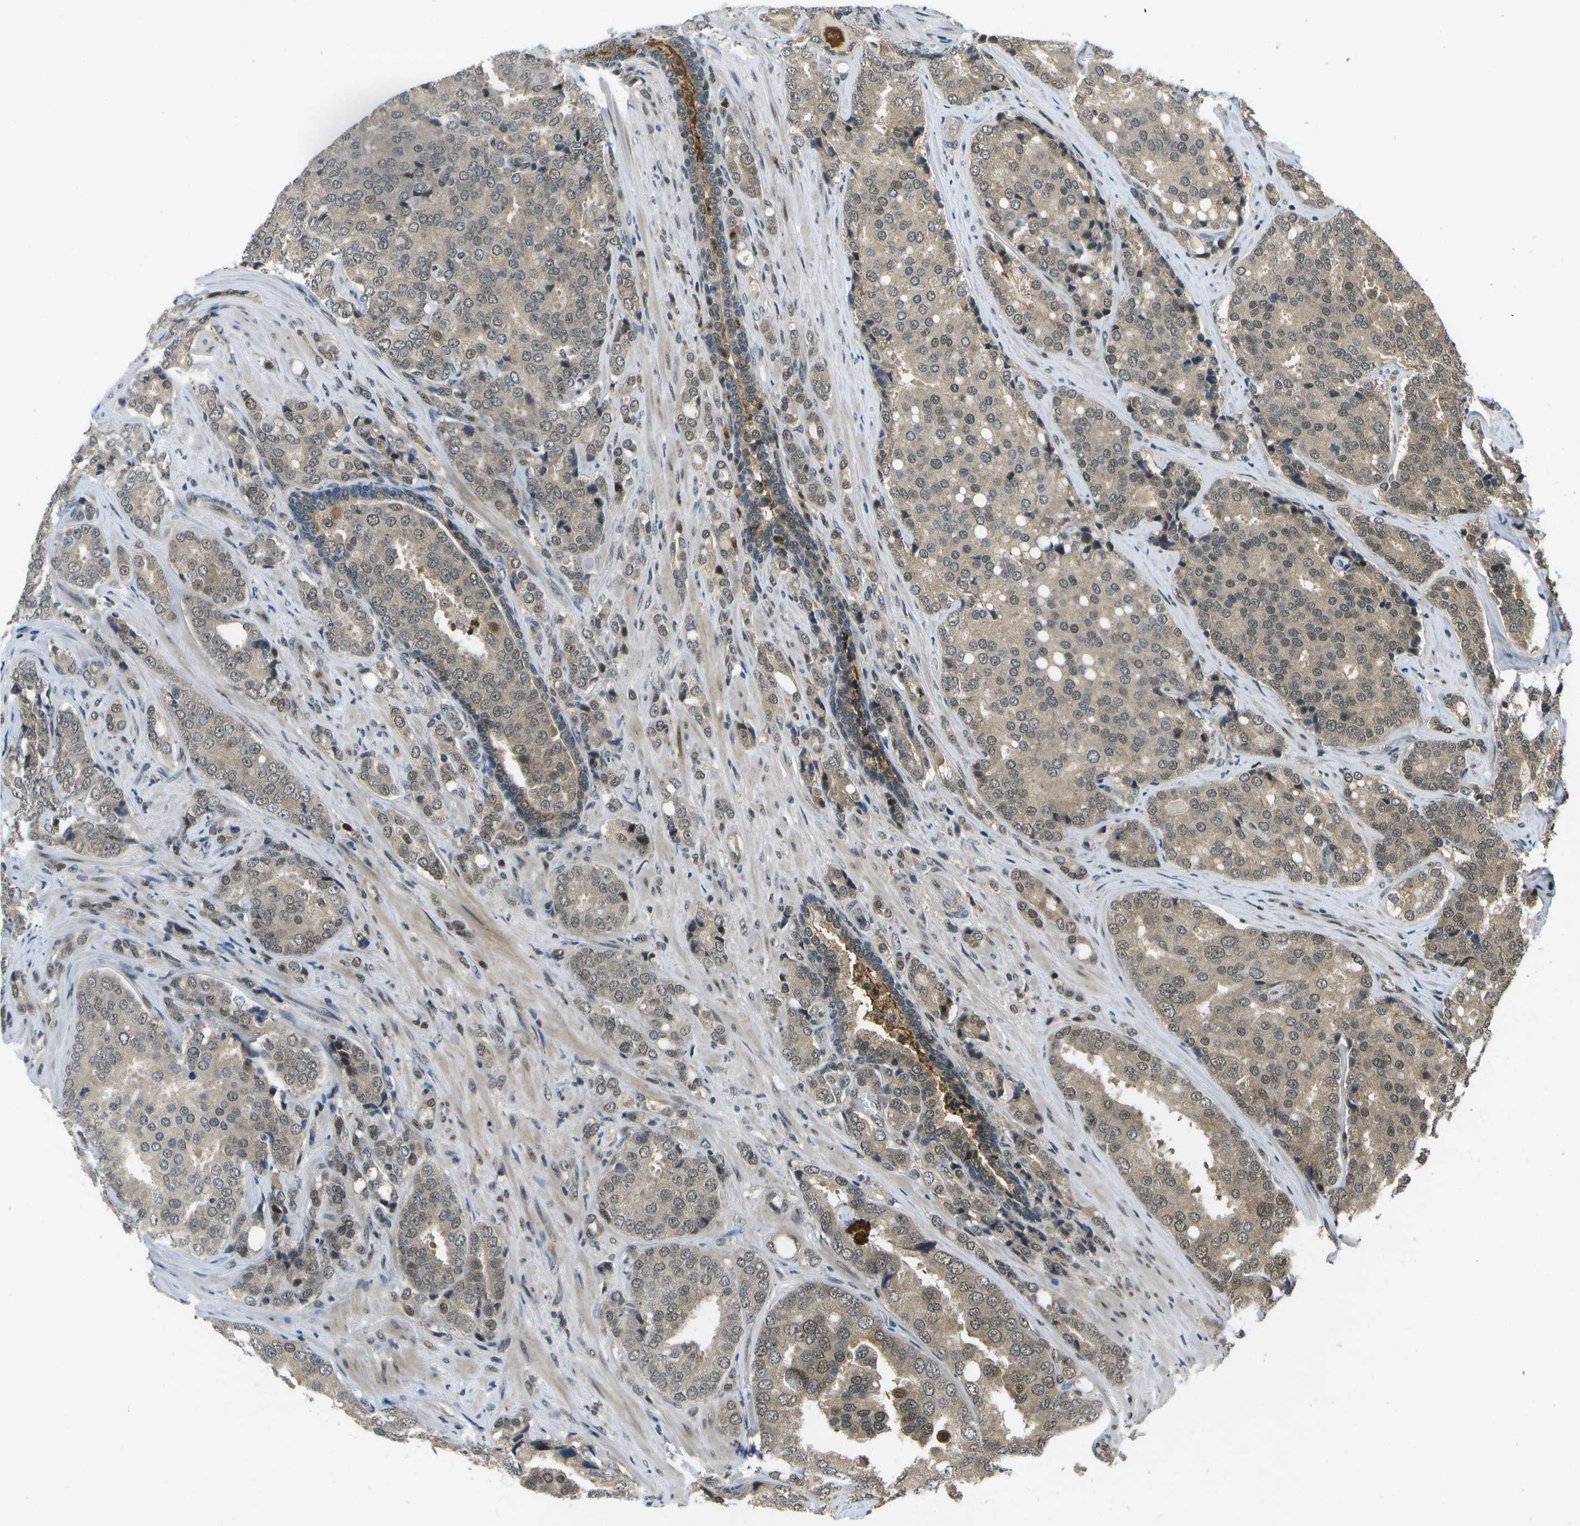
{"staining": {"intensity": "weak", "quantity": ">75%", "location": "cytoplasmic/membranous,nuclear"}, "tissue": "prostate cancer", "cell_type": "Tumor cells", "image_type": "cancer", "snomed": [{"axis": "morphology", "description": "Adenocarcinoma, High grade"}, {"axis": "topography", "description": "Prostate"}], "caption": "This image reveals immunohistochemistry staining of prostate cancer (adenocarcinoma (high-grade)), with low weak cytoplasmic/membranous and nuclear expression in about >75% of tumor cells.", "gene": "GANC", "patient": {"sex": "male", "age": 50}}